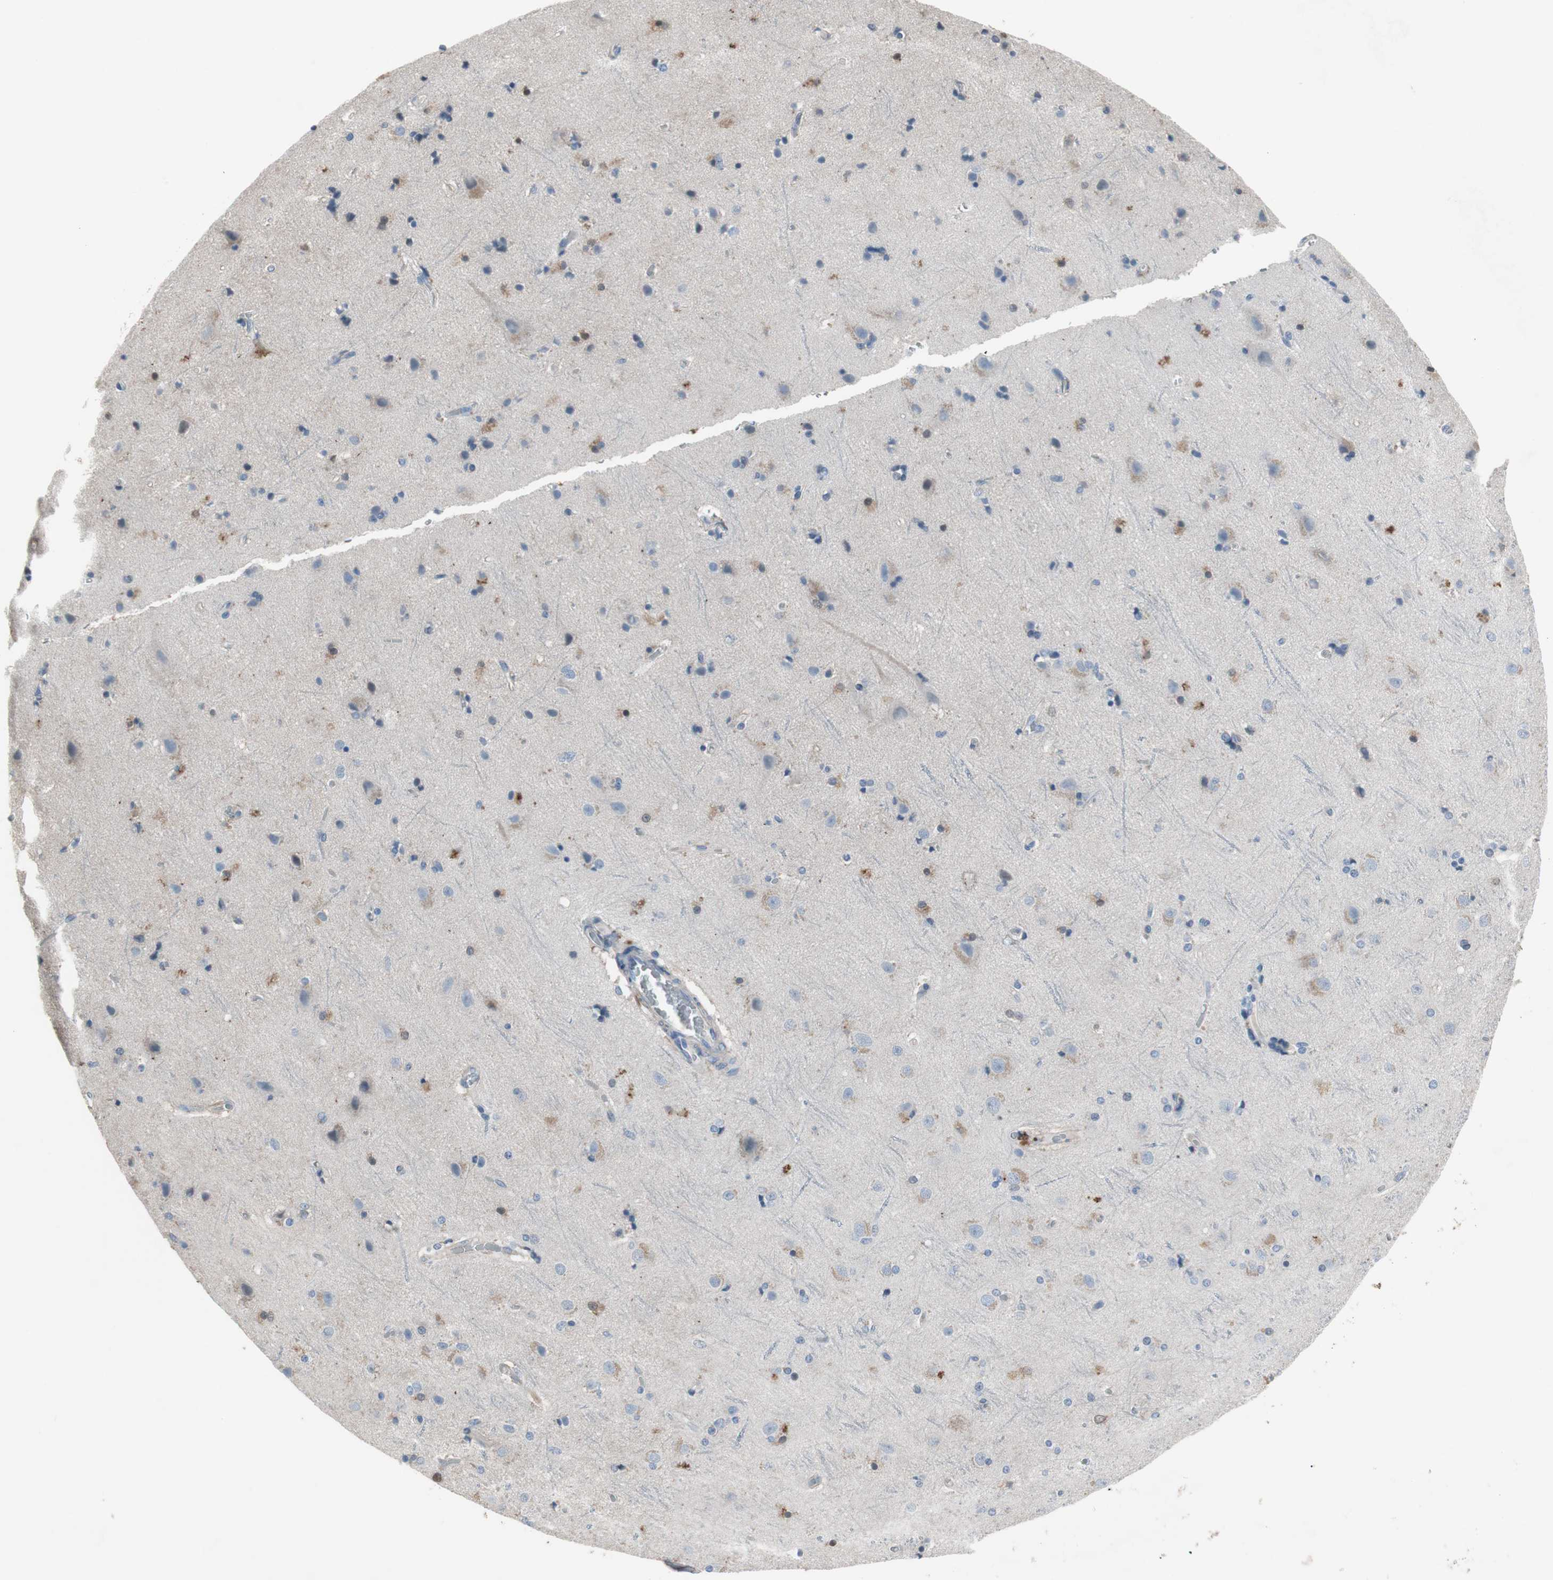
{"staining": {"intensity": "negative", "quantity": "none", "location": "none"}, "tissue": "cerebral cortex", "cell_type": "Endothelial cells", "image_type": "normal", "snomed": [{"axis": "morphology", "description": "Normal tissue, NOS"}, {"axis": "topography", "description": "Cerebral cortex"}], "caption": "The histopathology image demonstrates no staining of endothelial cells in normal cerebral cortex. Nuclei are stained in blue.", "gene": "PIGR", "patient": {"sex": "female", "age": 54}}